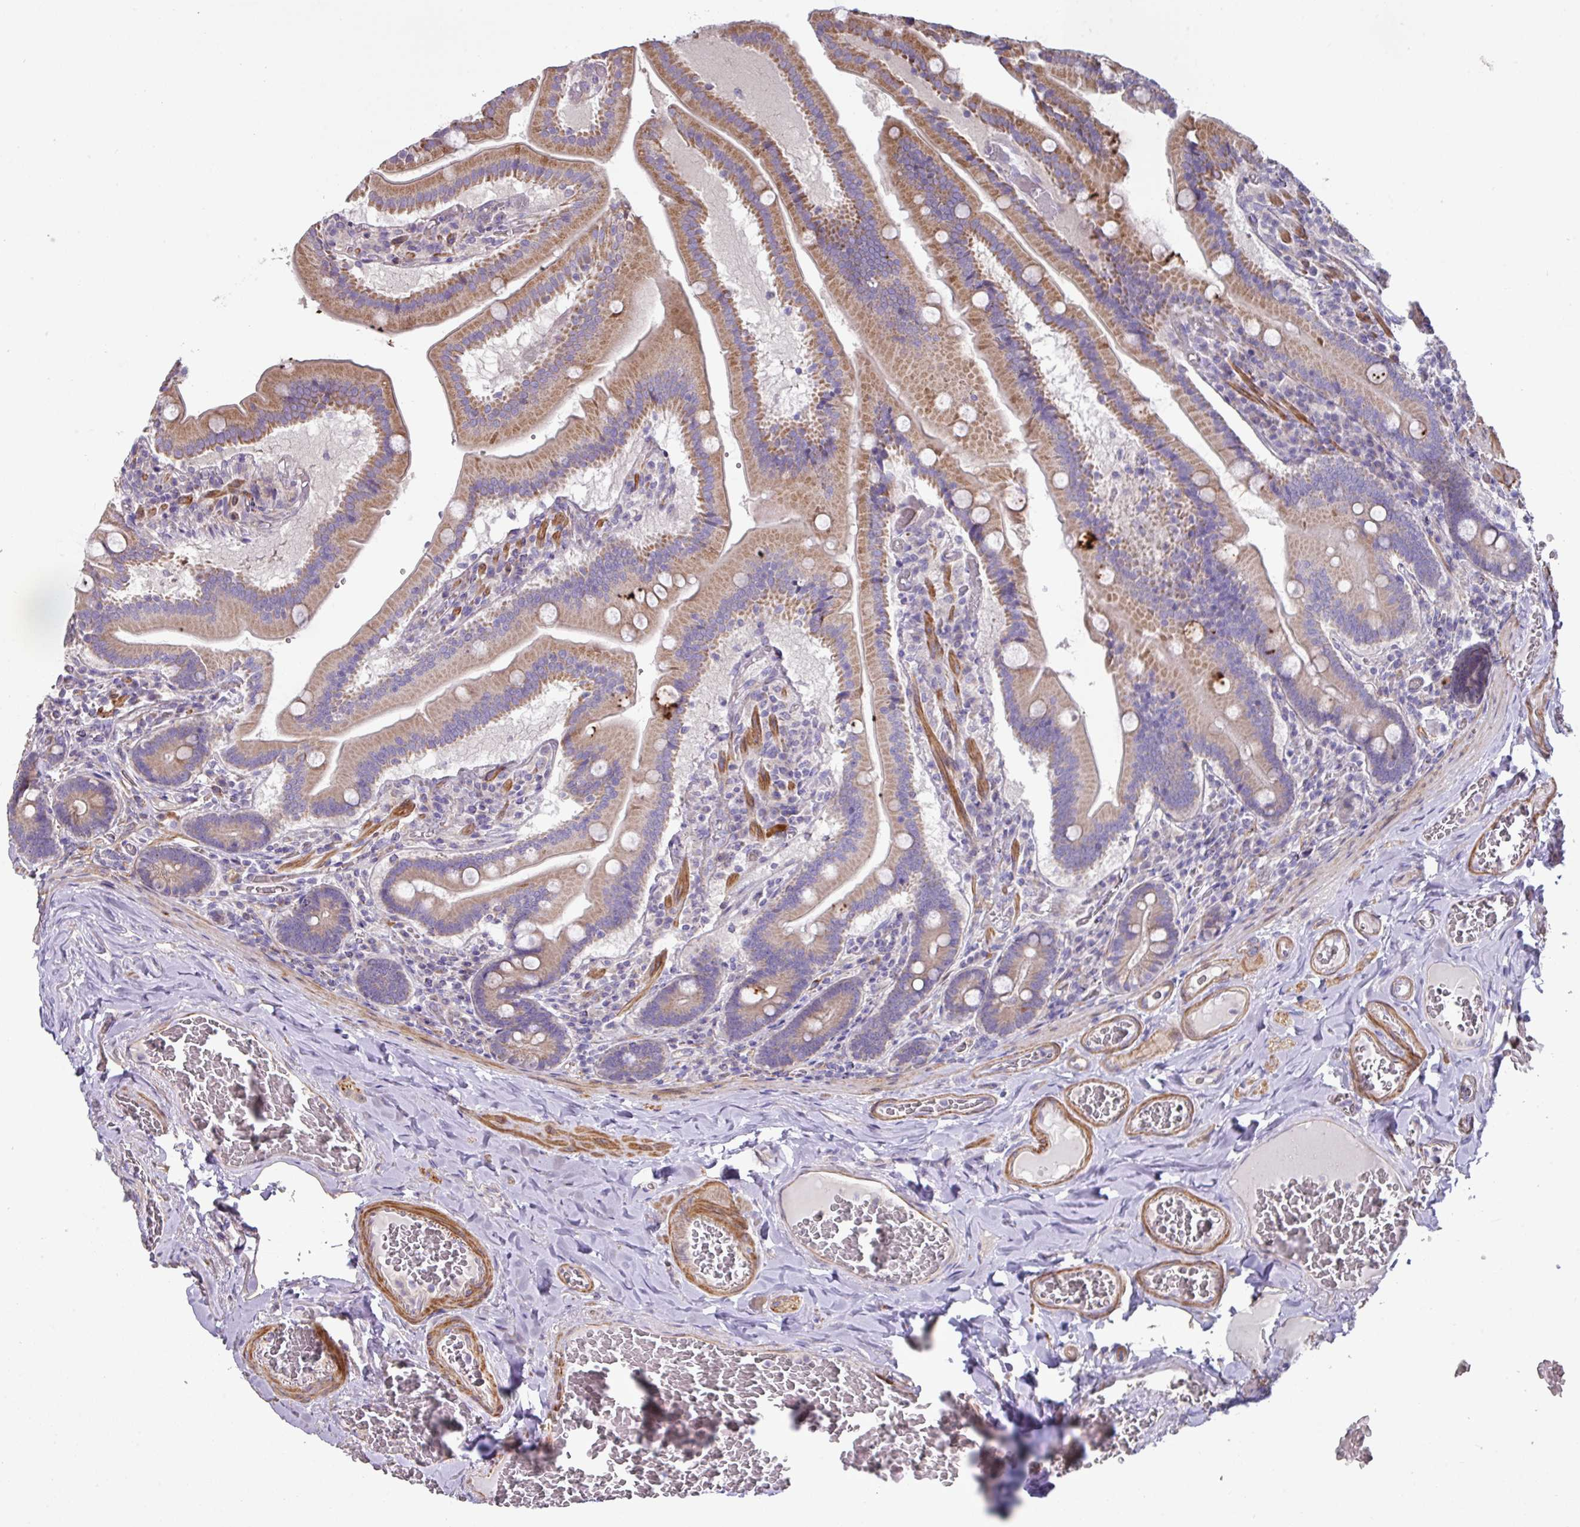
{"staining": {"intensity": "moderate", "quantity": ">75%", "location": "cytoplasmic/membranous"}, "tissue": "duodenum", "cell_type": "Glandular cells", "image_type": "normal", "snomed": [{"axis": "morphology", "description": "Normal tissue, NOS"}, {"axis": "topography", "description": "Duodenum"}], "caption": "Moderate cytoplasmic/membranous positivity is seen in approximately >75% of glandular cells in benign duodenum.", "gene": "MRRF", "patient": {"sex": "female", "age": 62}}